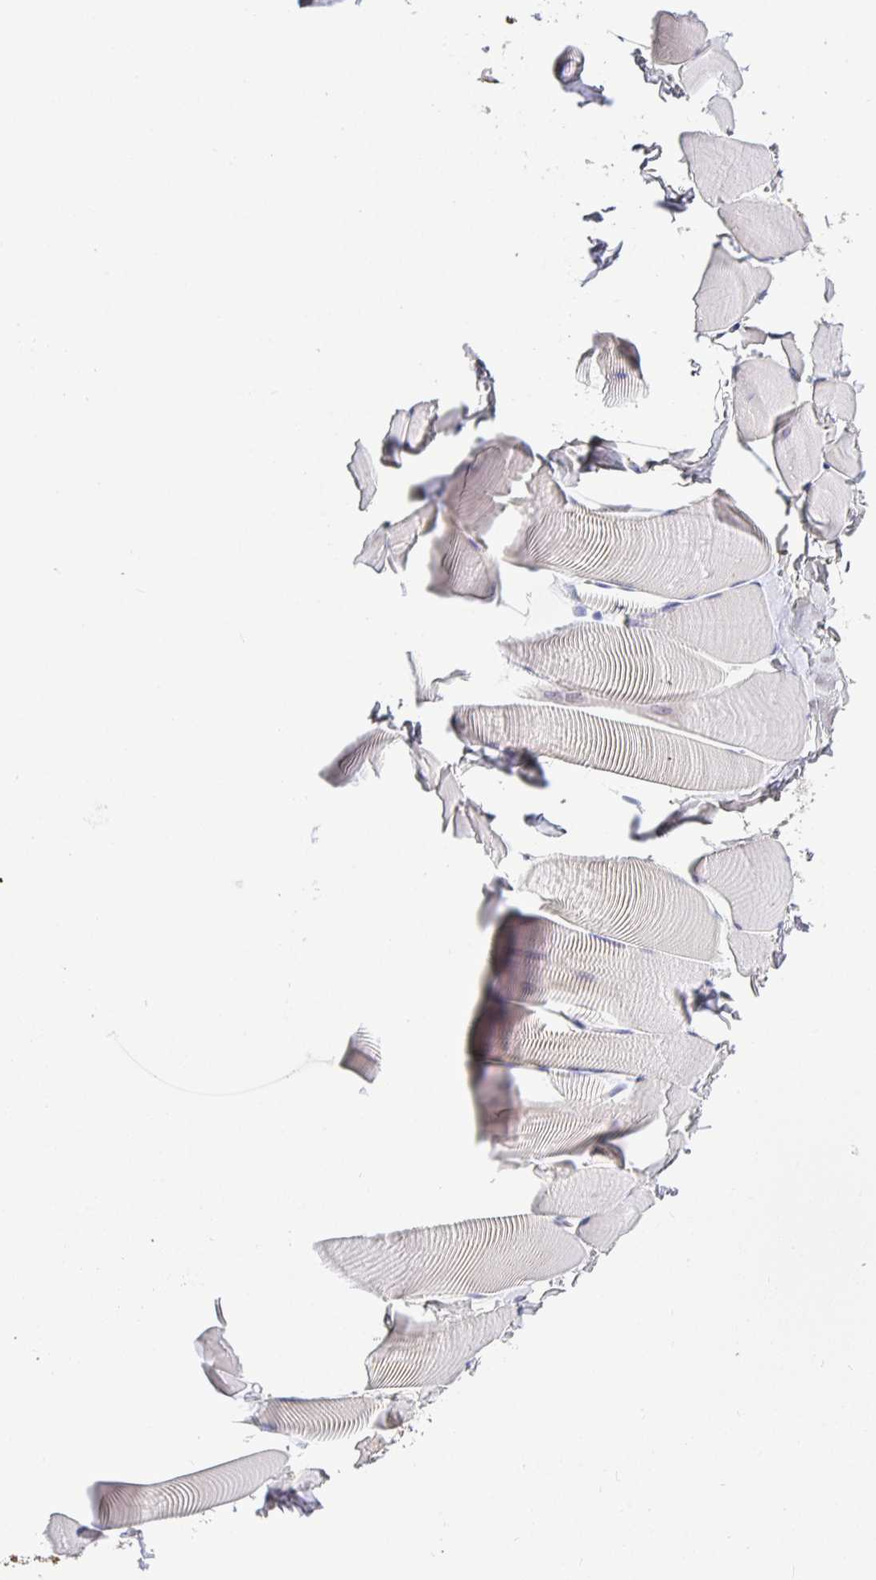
{"staining": {"intensity": "weak", "quantity": "<25%", "location": "cytoplasmic/membranous"}, "tissue": "skeletal muscle", "cell_type": "Myocytes", "image_type": "normal", "snomed": [{"axis": "morphology", "description": "Normal tissue, NOS"}, {"axis": "topography", "description": "Skeletal muscle"}], "caption": "DAB immunohistochemical staining of normal human skeletal muscle shows no significant positivity in myocytes.", "gene": "OPALIN", "patient": {"sex": "male", "age": 25}}